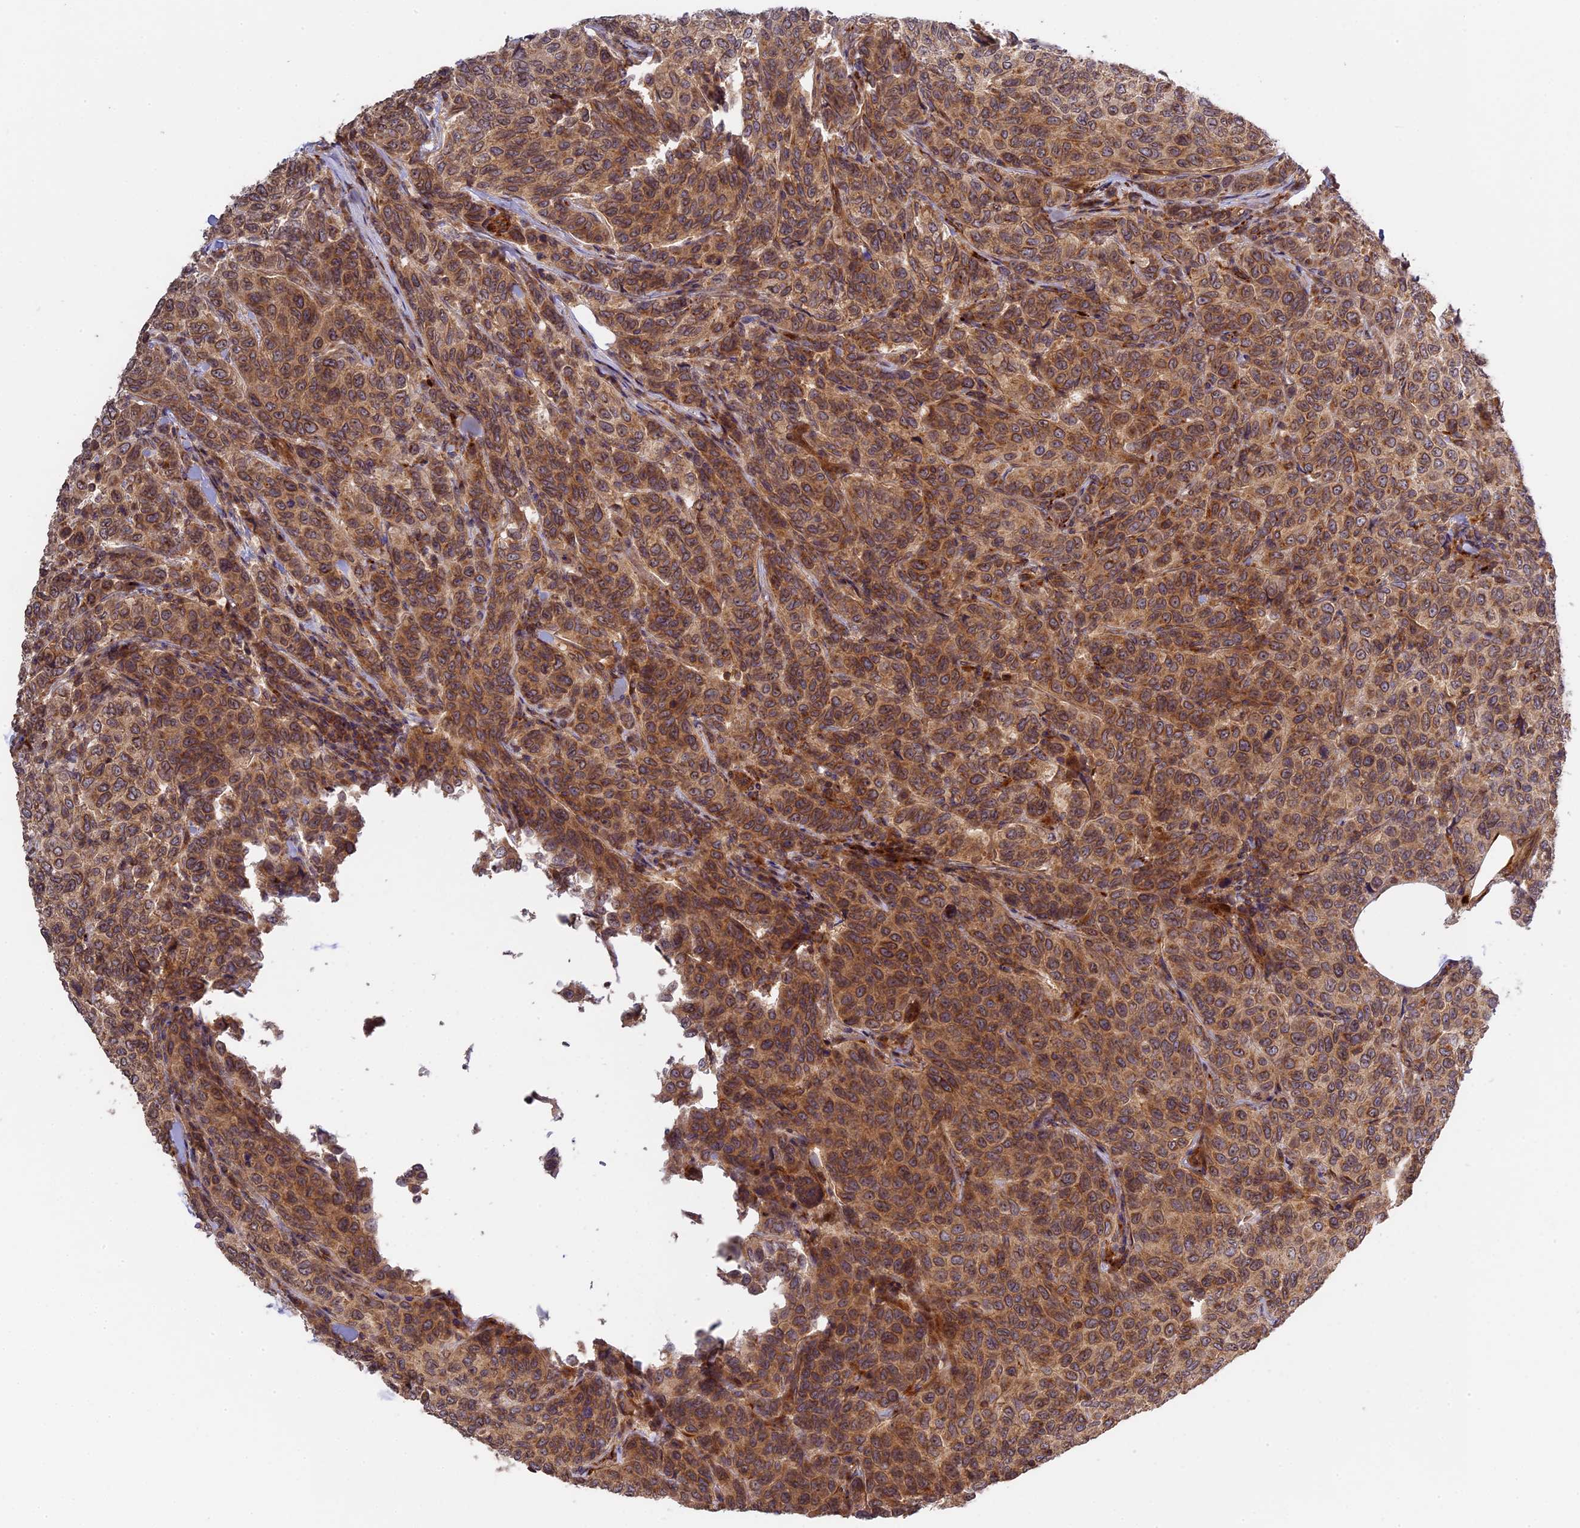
{"staining": {"intensity": "moderate", "quantity": ">75%", "location": "cytoplasmic/membranous"}, "tissue": "breast cancer", "cell_type": "Tumor cells", "image_type": "cancer", "snomed": [{"axis": "morphology", "description": "Duct carcinoma"}, {"axis": "topography", "description": "Breast"}], "caption": "Intraductal carcinoma (breast) was stained to show a protein in brown. There is medium levels of moderate cytoplasmic/membranous positivity in about >75% of tumor cells.", "gene": "DGKH", "patient": {"sex": "female", "age": 55}}